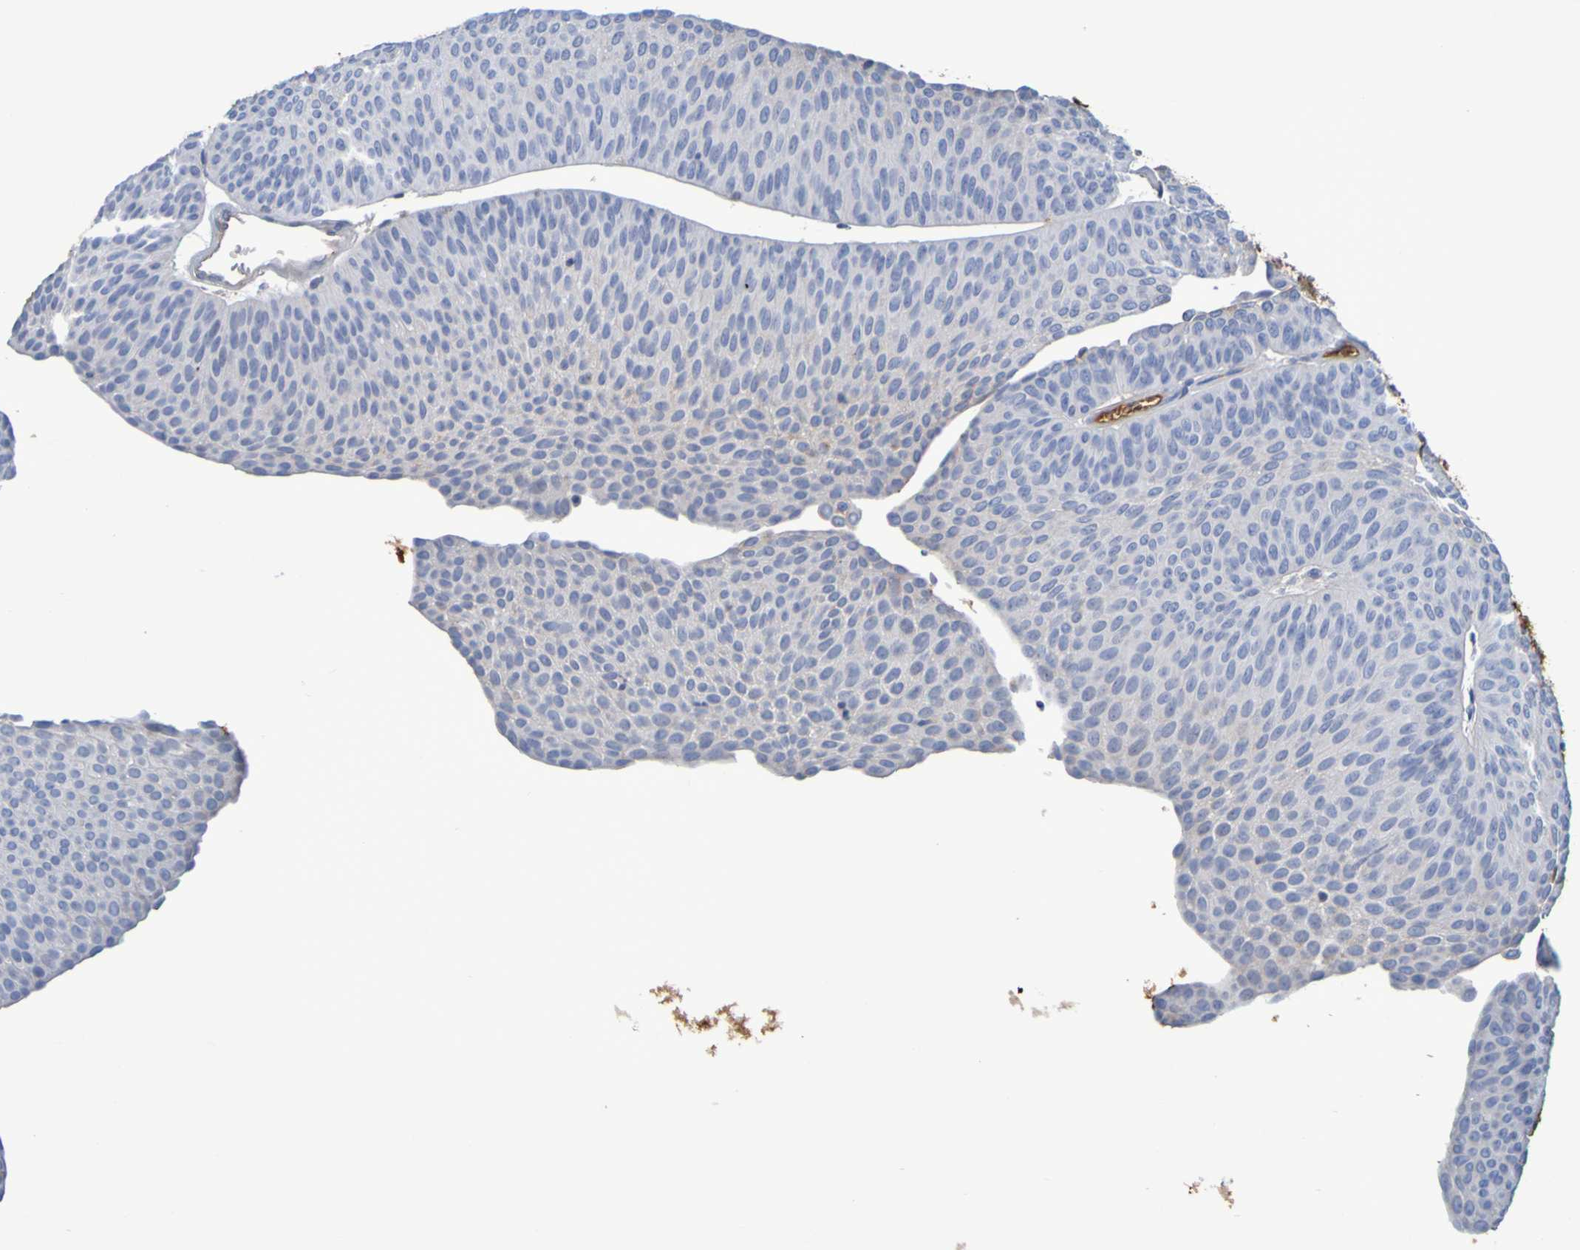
{"staining": {"intensity": "negative", "quantity": "none", "location": "none"}, "tissue": "urothelial cancer", "cell_type": "Tumor cells", "image_type": "cancer", "snomed": [{"axis": "morphology", "description": "Urothelial carcinoma, Low grade"}, {"axis": "topography", "description": "Urinary bladder"}], "caption": "This is an IHC histopathology image of human urothelial cancer. There is no expression in tumor cells.", "gene": "GAB3", "patient": {"sex": "female", "age": 60}}